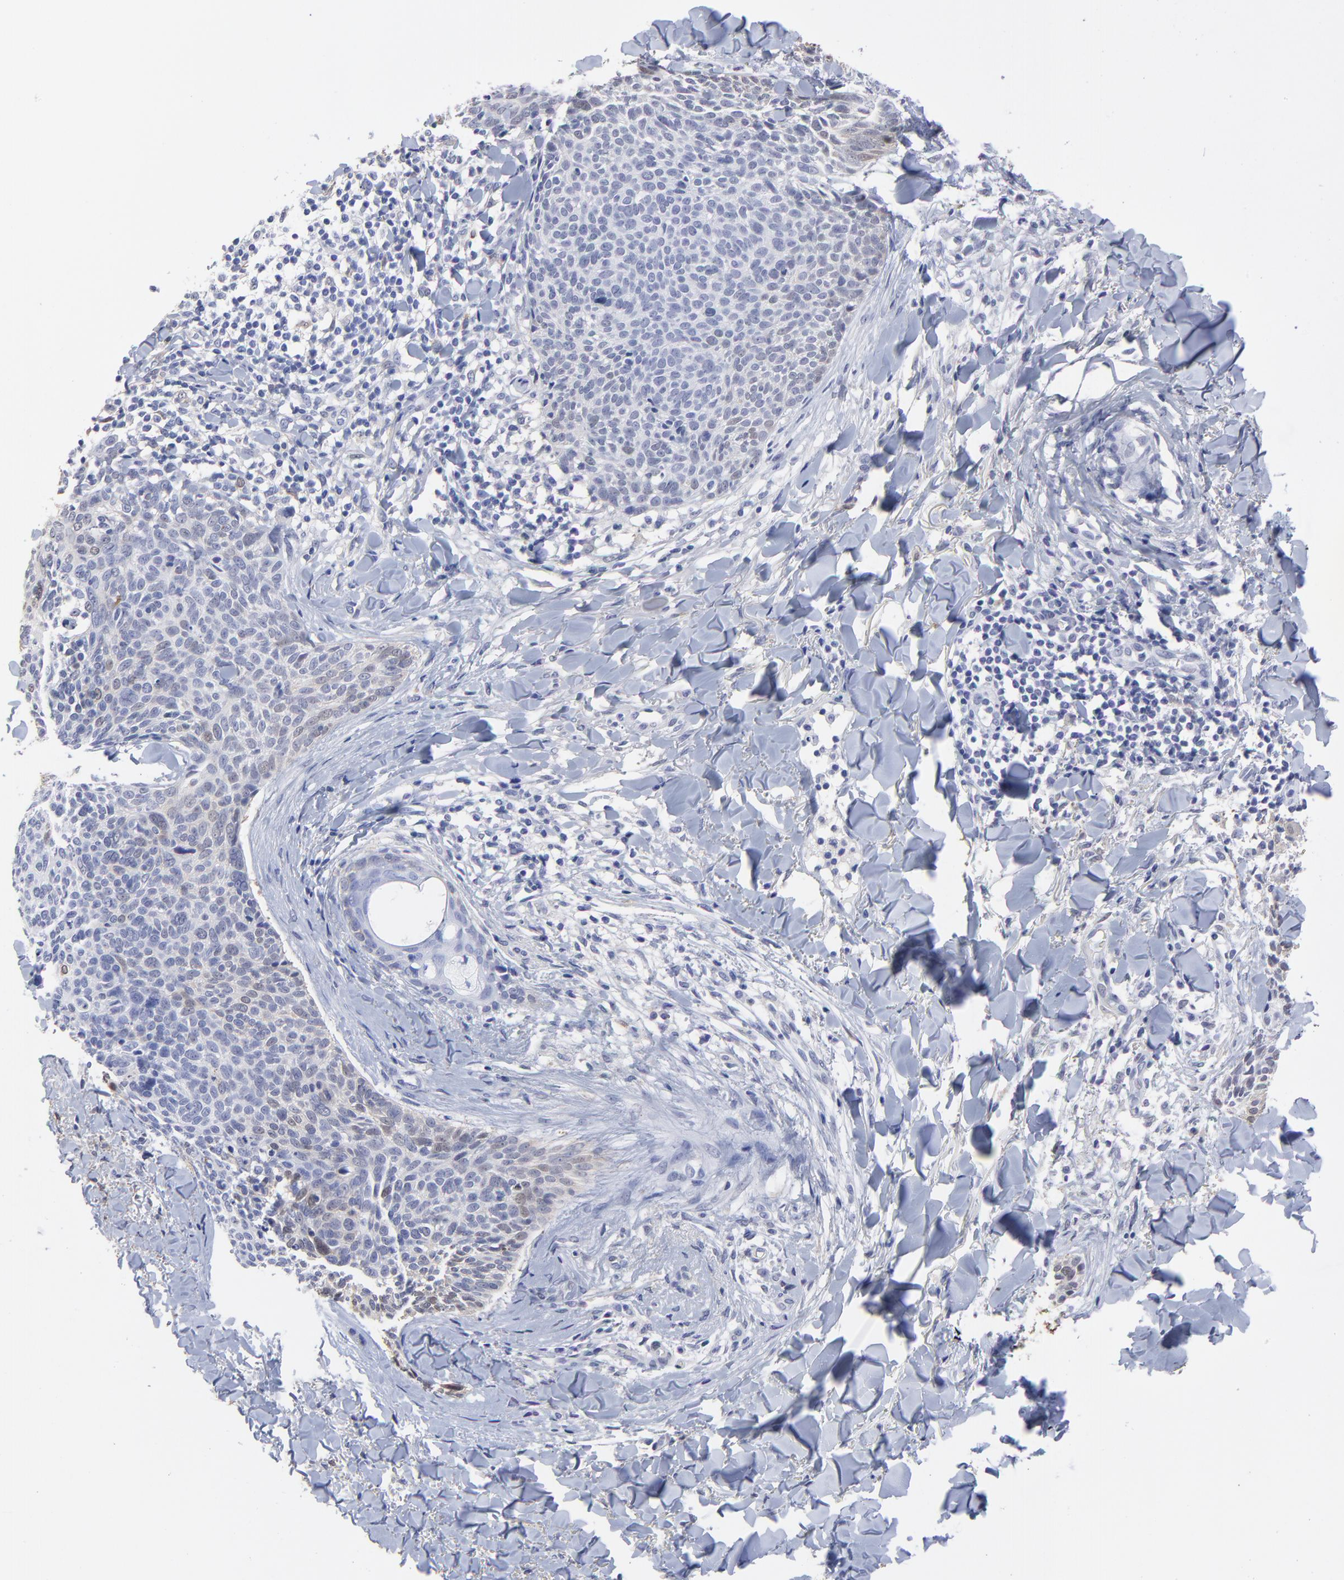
{"staining": {"intensity": "weak", "quantity": "<25%", "location": "nuclear"}, "tissue": "skin cancer", "cell_type": "Tumor cells", "image_type": "cancer", "snomed": [{"axis": "morphology", "description": "Normal tissue, NOS"}, {"axis": "morphology", "description": "Basal cell carcinoma"}, {"axis": "topography", "description": "Skin"}], "caption": "DAB (3,3'-diaminobenzidine) immunohistochemical staining of human skin cancer demonstrates no significant staining in tumor cells.", "gene": "SMARCA1", "patient": {"sex": "female", "age": 57}}